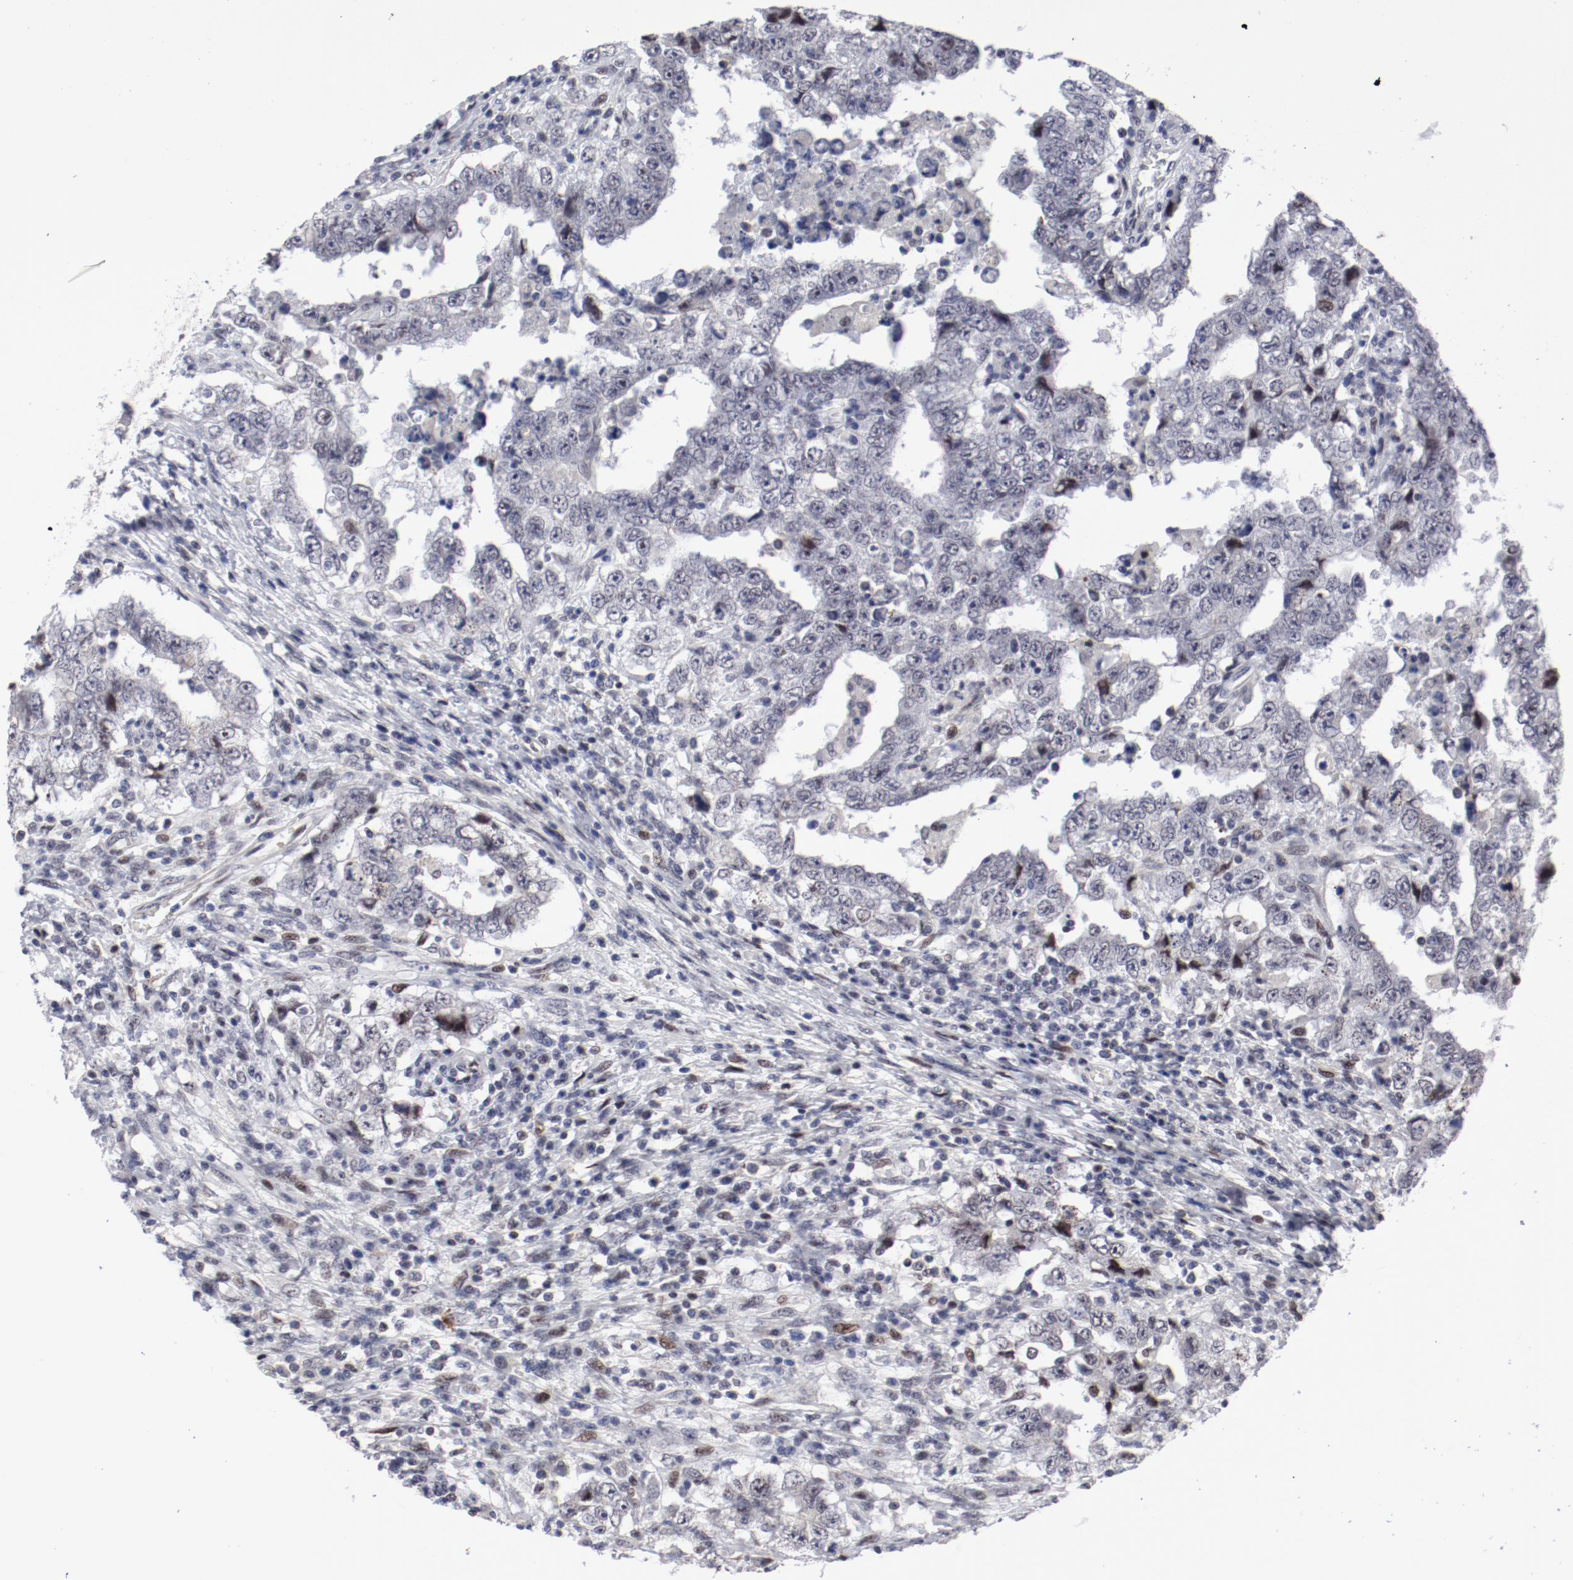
{"staining": {"intensity": "negative", "quantity": "none", "location": "none"}, "tissue": "testis cancer", "cell_type": "Tumor cells", "image_type": "cancer", "snomed": [{"axis": "morphology", "description": "Carcinoma, Embryonal, NOS"}, {"axis": "topography", "description": "Testis"}], "caption": "Testis cancer stained for a protein using immunohistochemistry shows no positivity tumor cells.", "gene": "FSCB", "patient": {"sex": "male", "age": 26}}